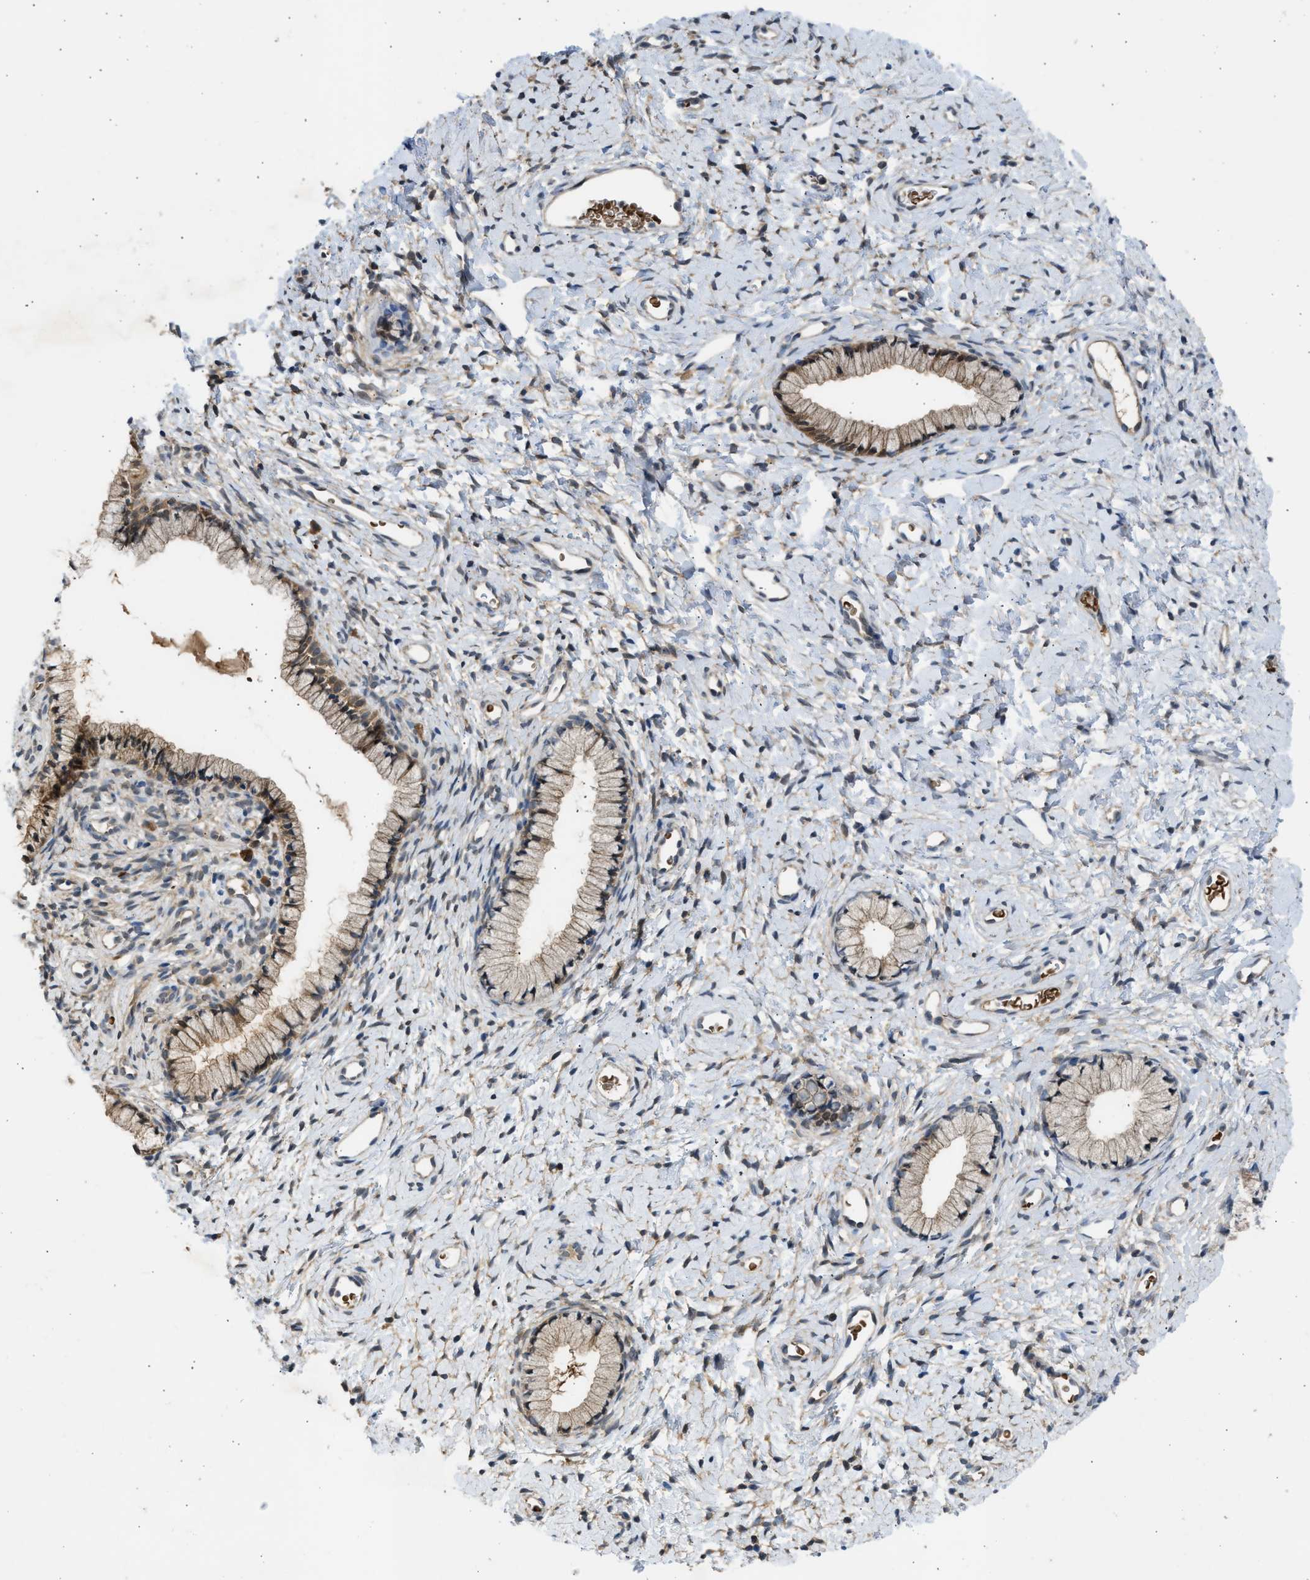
{"staining": {"intensity": "moderate", "quantity": ">75%", "location": "cytoplasmic/membranous"}, "tissue": "cervix", "cell_type": "Glandular cells", "image_type": "normal", "snomed": [{"axis": "morphology", "description": "Normal tissue, NOS"}, {"axis": "topography", "description": "Cervix"}], "caption": "Cervix stained with DAB (3,3'-diaminobenzidine) immunohistochemistry (IHC) exhibits medium levels of moderate cytoplasmic/membranous staining in about >75% of glandular cells.", "gene": "MAPK7", "patient": {"sex": "female", "age": 72}}